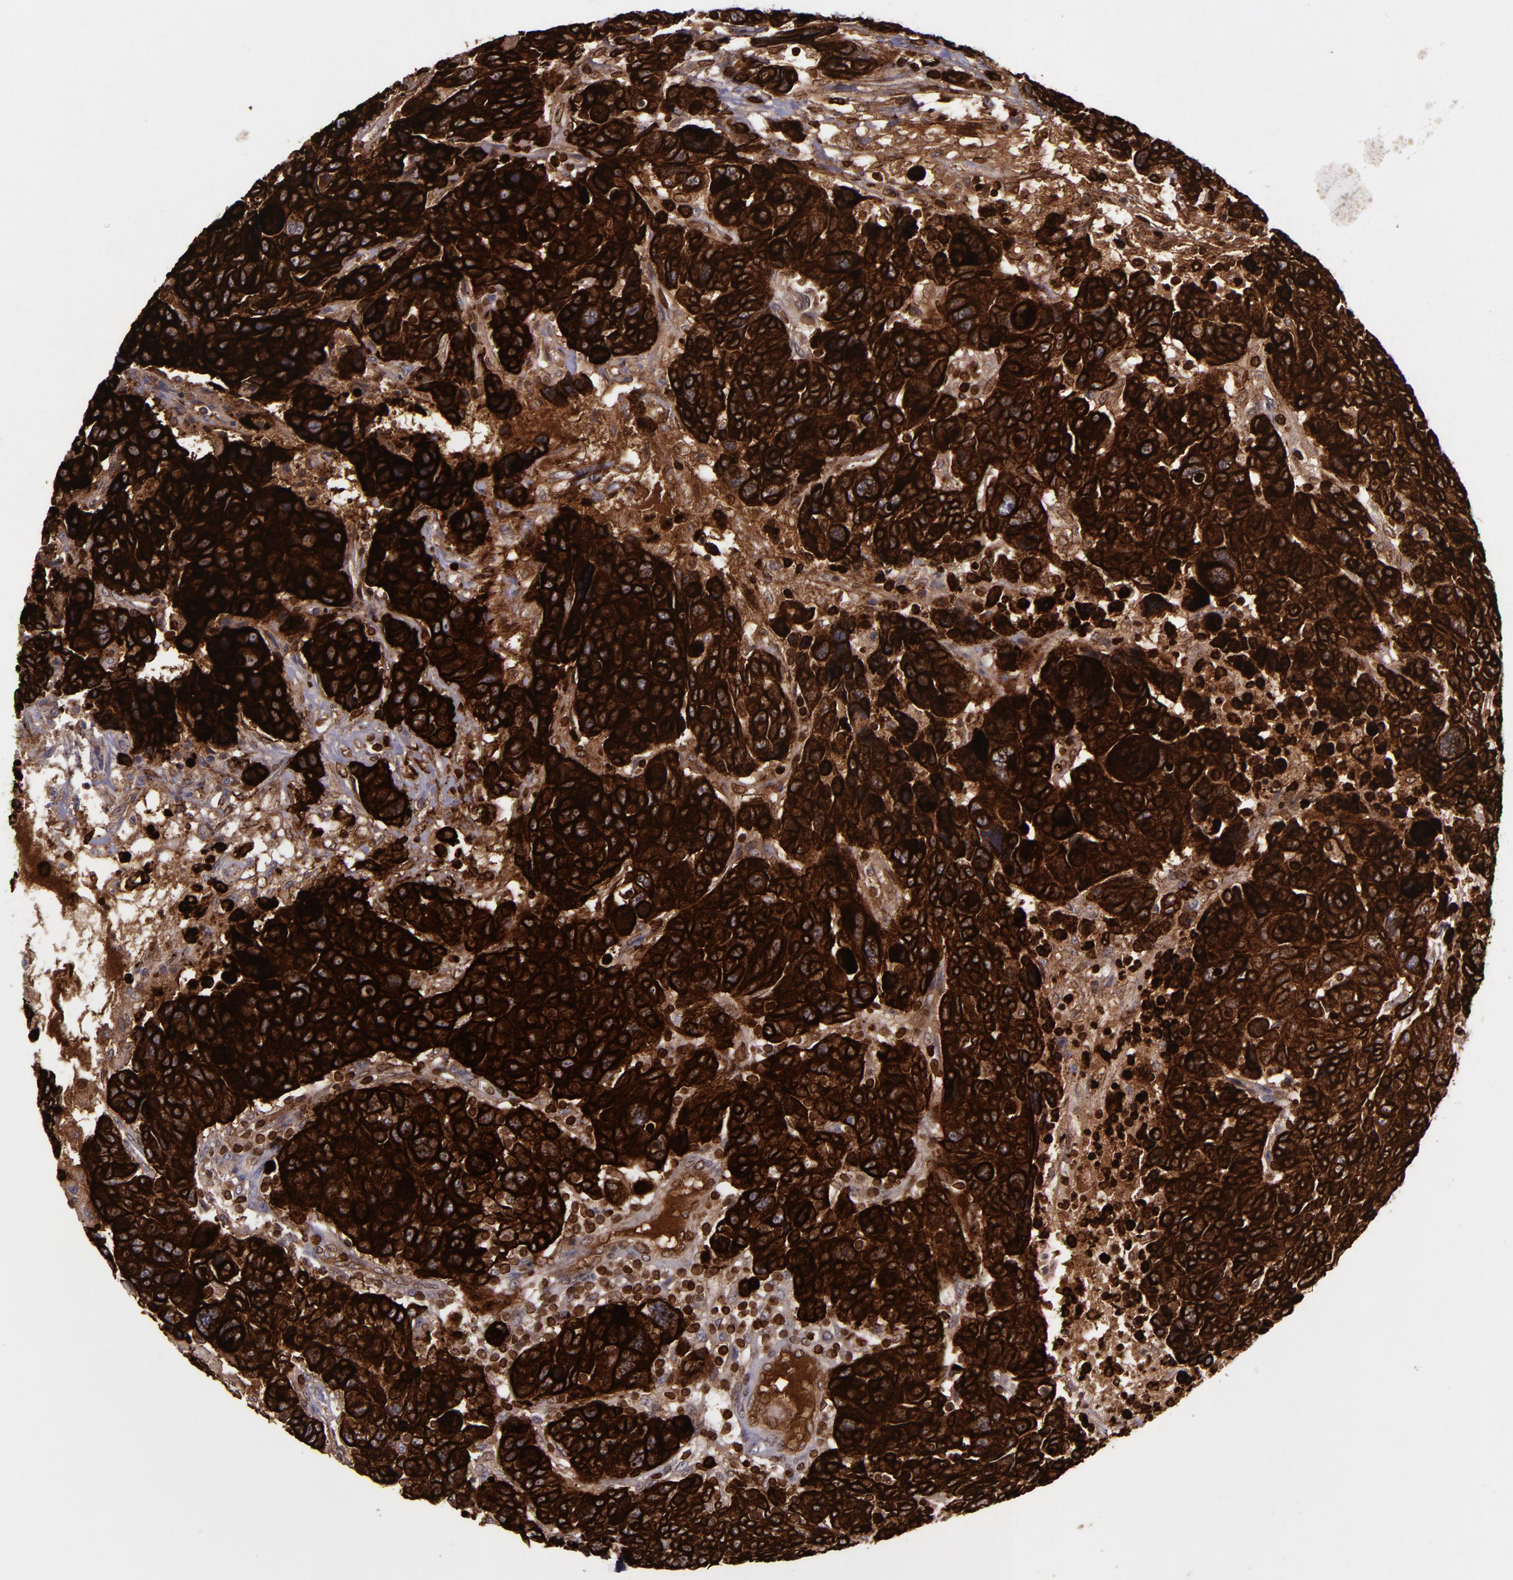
{"staining": {"intensity": "strong", "quantity": ">75%", "location": "cytoplasmic/membranous,nuclear"}, "tissue": "breast cancer", "cell_type": "Tumor cells", "image_type": "cancer", "snomed": [{"axis": "morphology", "description": "Duct carcinoma"}, {"axis": "topography", "description": "Breast"}], "caption": "Immunohistochemistry staining of breast cancer (infiltrating ductal carcinoma), which shows high levels of strong cytoplasmic/membranous and nuclear expression in approximately >75% of tumor cells indicating strong cytoplasmic/membranous and nuclear protein positivity. The staining was performed using DAB (brown) for protein detection and nuclei were counterstained in hematoxylin (blue).", "gene": "MFGE8", "patient": {"sex": "female", "age": 37}}